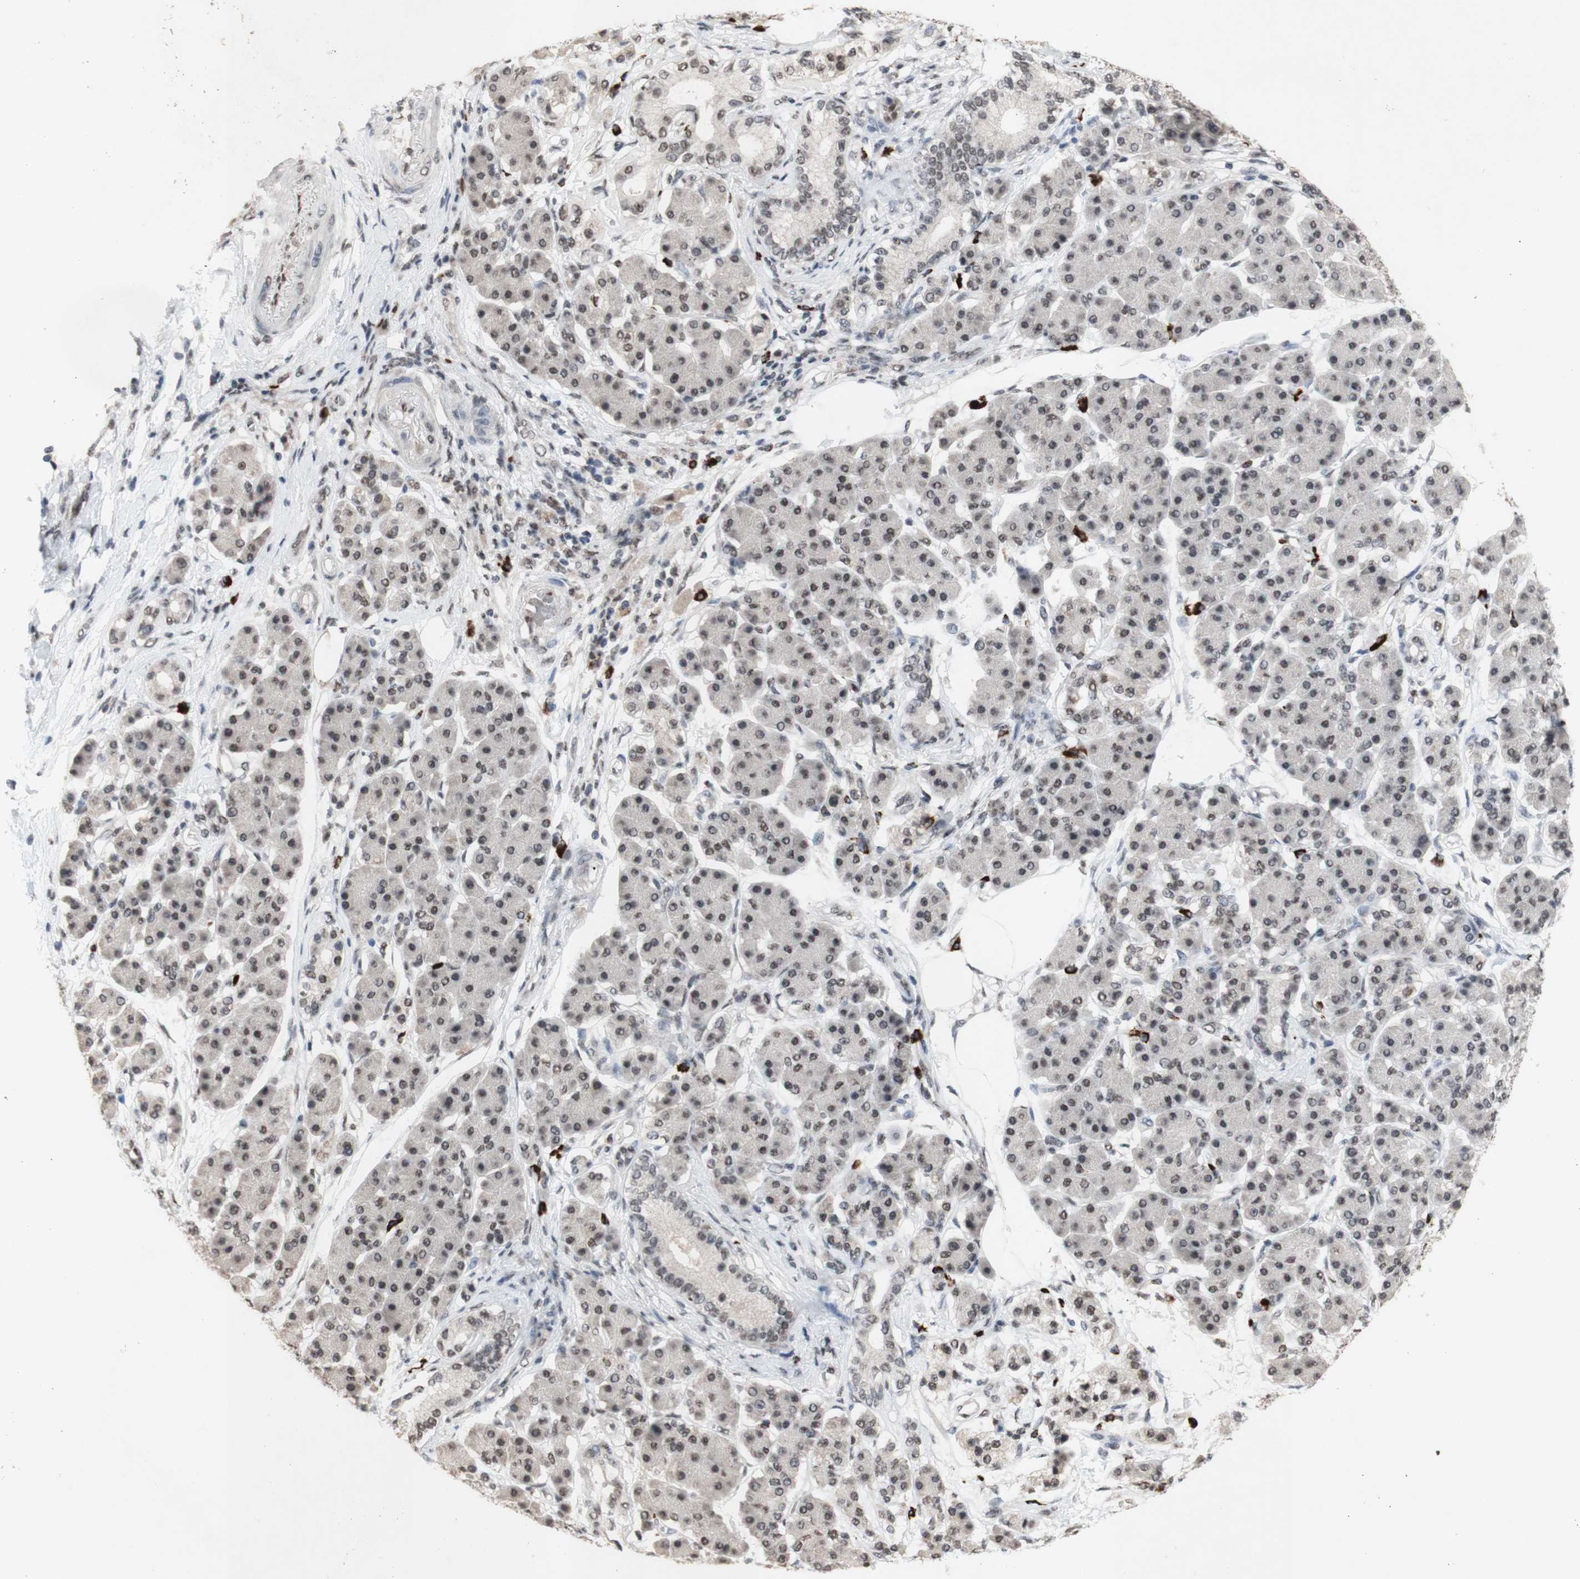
{"staining": {"intensity": "weak", "quantity": ">75%", "location": "nuclear"}, "tissue": "pancreatic cancer", "cell_type": "Tumor cells", "image_type": "cancer", "snomed": [{"axis": "morphology", "description": "Adenocarcinoma, NOS"}, {"axis": "morphology", "description": "Adenocarcinoma, metastatic, NOS"}, {"axis": "topography", "description": "Lymph node"}, {"axis": "topography", "description": "Pancreas"}, {"axis": "topography", "description": "Duodenum"}], "caption": "Immunohistochemistry (IHC) micrograph of adenocarcinoma (pancreatic) stained for a protein (brown), which shows low levels of weak nuclear expression in about >75% of tumor cells.", "gene": "SFPQ", "patient": {"sex": "female", "age": 64}}